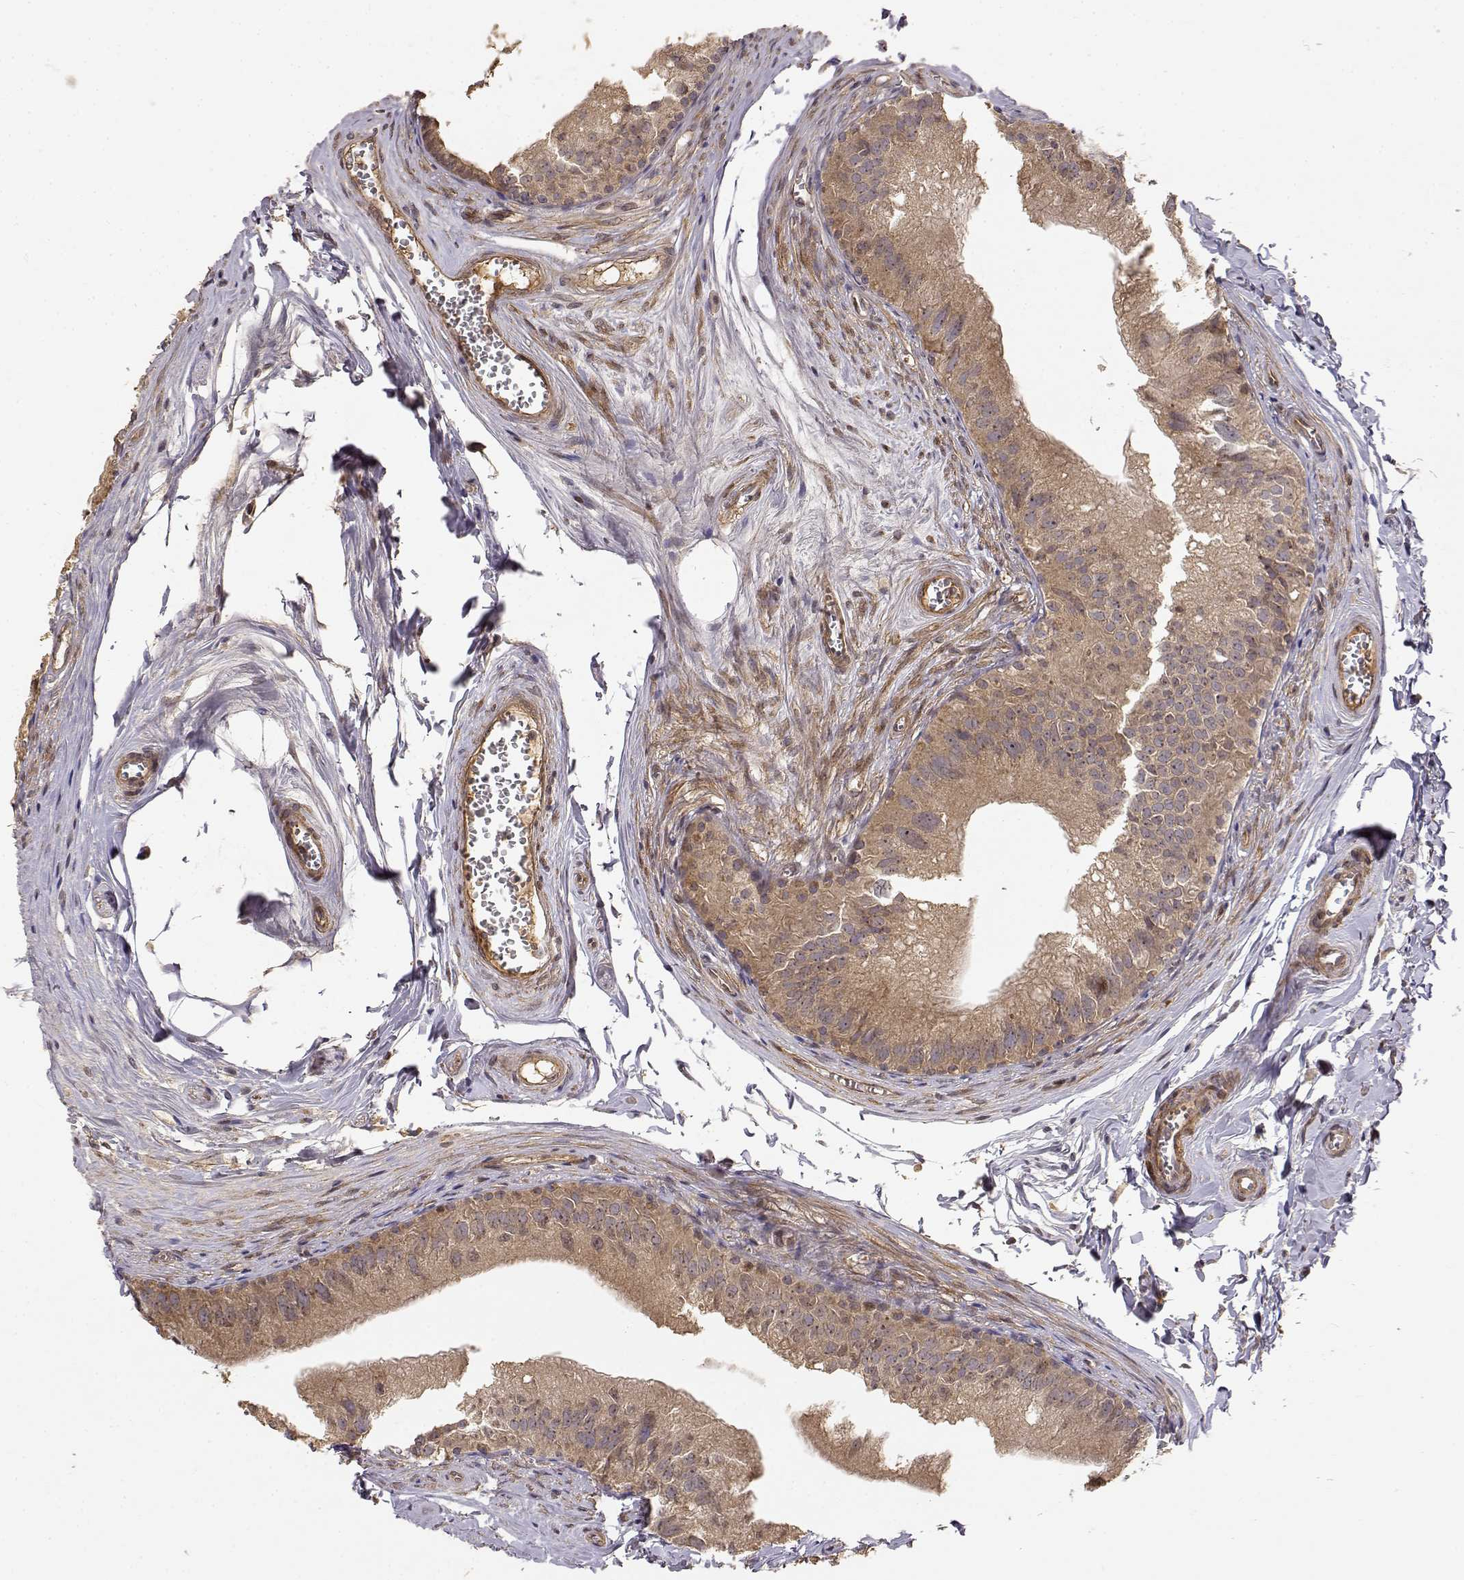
{"staining": {"intensity": "moderate", "quantity": "25%-75%", "location": "cytoplasmic/membranous"}, "tissue": "epididymis", "cell_type": "Glandular cells", "image_type": "normal", "snomed": [{"axis": "morphology", "description": "Normal tissue, NOS"}, {"axis": "topography", "description": "Epididymis"}], "caption": "Protein staining of unremarkable epididymis shows moderate cytoplasmic/membranous positivity in about 25%-75% of glandular cells. The staining was performed using DAB (3,3'-diaminobenzidine), with brown indicating positive protein expression. Nuclei are stained blue with hematoxylin.", "gene": "PICK1", "patient": {"sex": "male", "age": 45}}